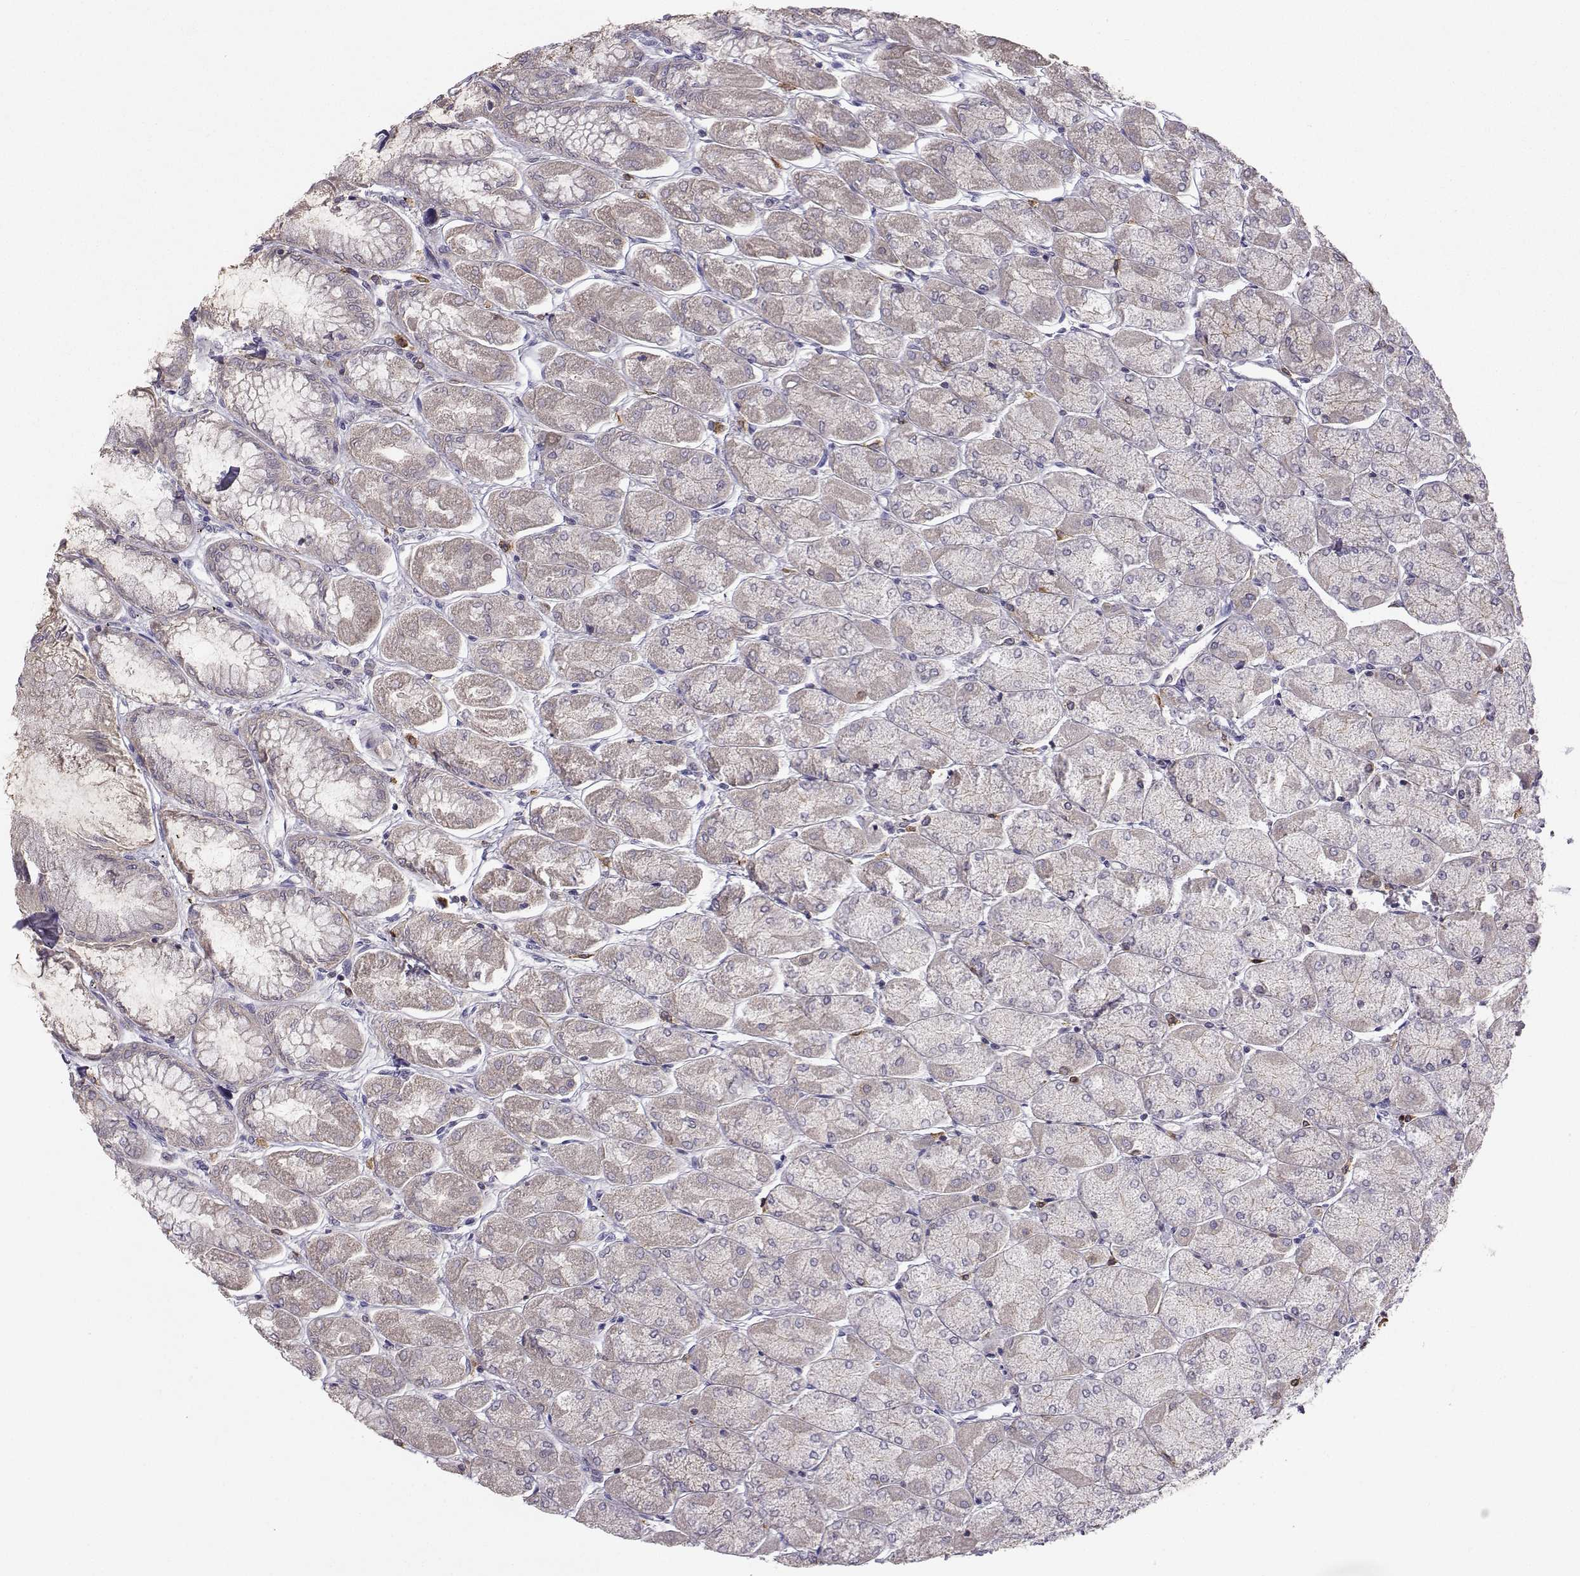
{"staining": {"intensity": "moderate", "quantity": "25%-75%", "location": "cytoplasmic/membranous"}, "tissue": "stomach", "cell_type": "Glandular cells", "image_type": "normal", "snomed": [{"axis": "morphology", "description": "Normal tissue, NOS"}, {"axis": "topography", "description": "Stomach, upper"}], "caption": "Normal stomach reveals moderate cytoplasmic/membranous expression in approximately 25%-75% of glandular cells, visualized by immunohistochemistry. (DAB IHC with brightfield microscopy, high magnification).", "gene": "STXBP5", "patient": {"sex": "male", "age": 60}}